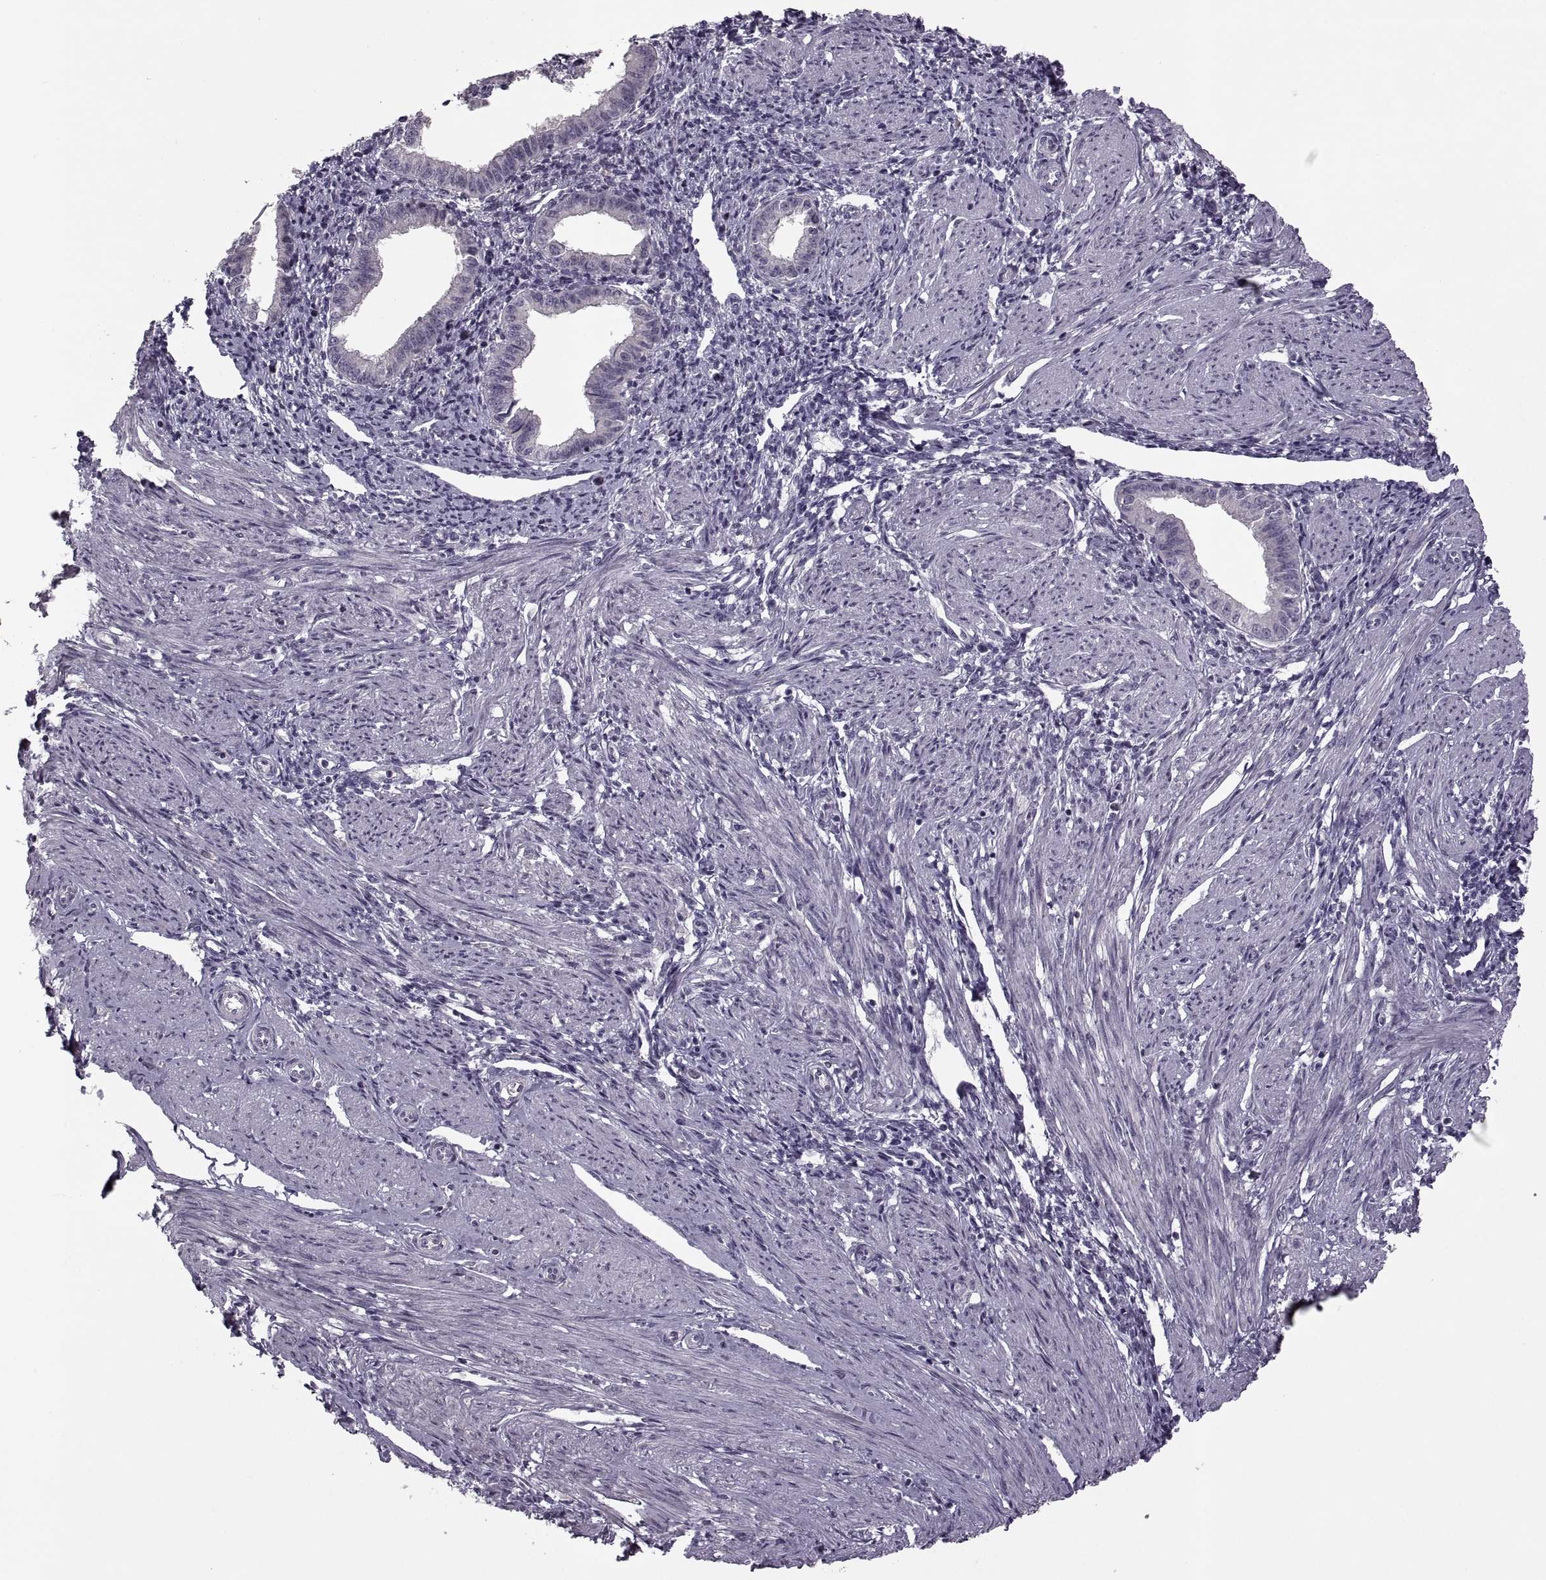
{"staining": {"intensity": "negative", "quantity": "none", "location": "none"}, "tissue": "endometrium", "cell_type": "Cells in endometrial stroma", "image_type": "normal", "snomed": [{"axis": "morphology", "description": "Normal tissue, NOS"}, {"axis": "topography", "description": "Endometrium"}], "caption": "A high-resolution photomicrograph shows IHC staining of benign endometrium, which shows no significant positivity in cells in endometrial stroma.", "gene": "CACNA1F", "patient": {"sex": "female", "age": 37}}